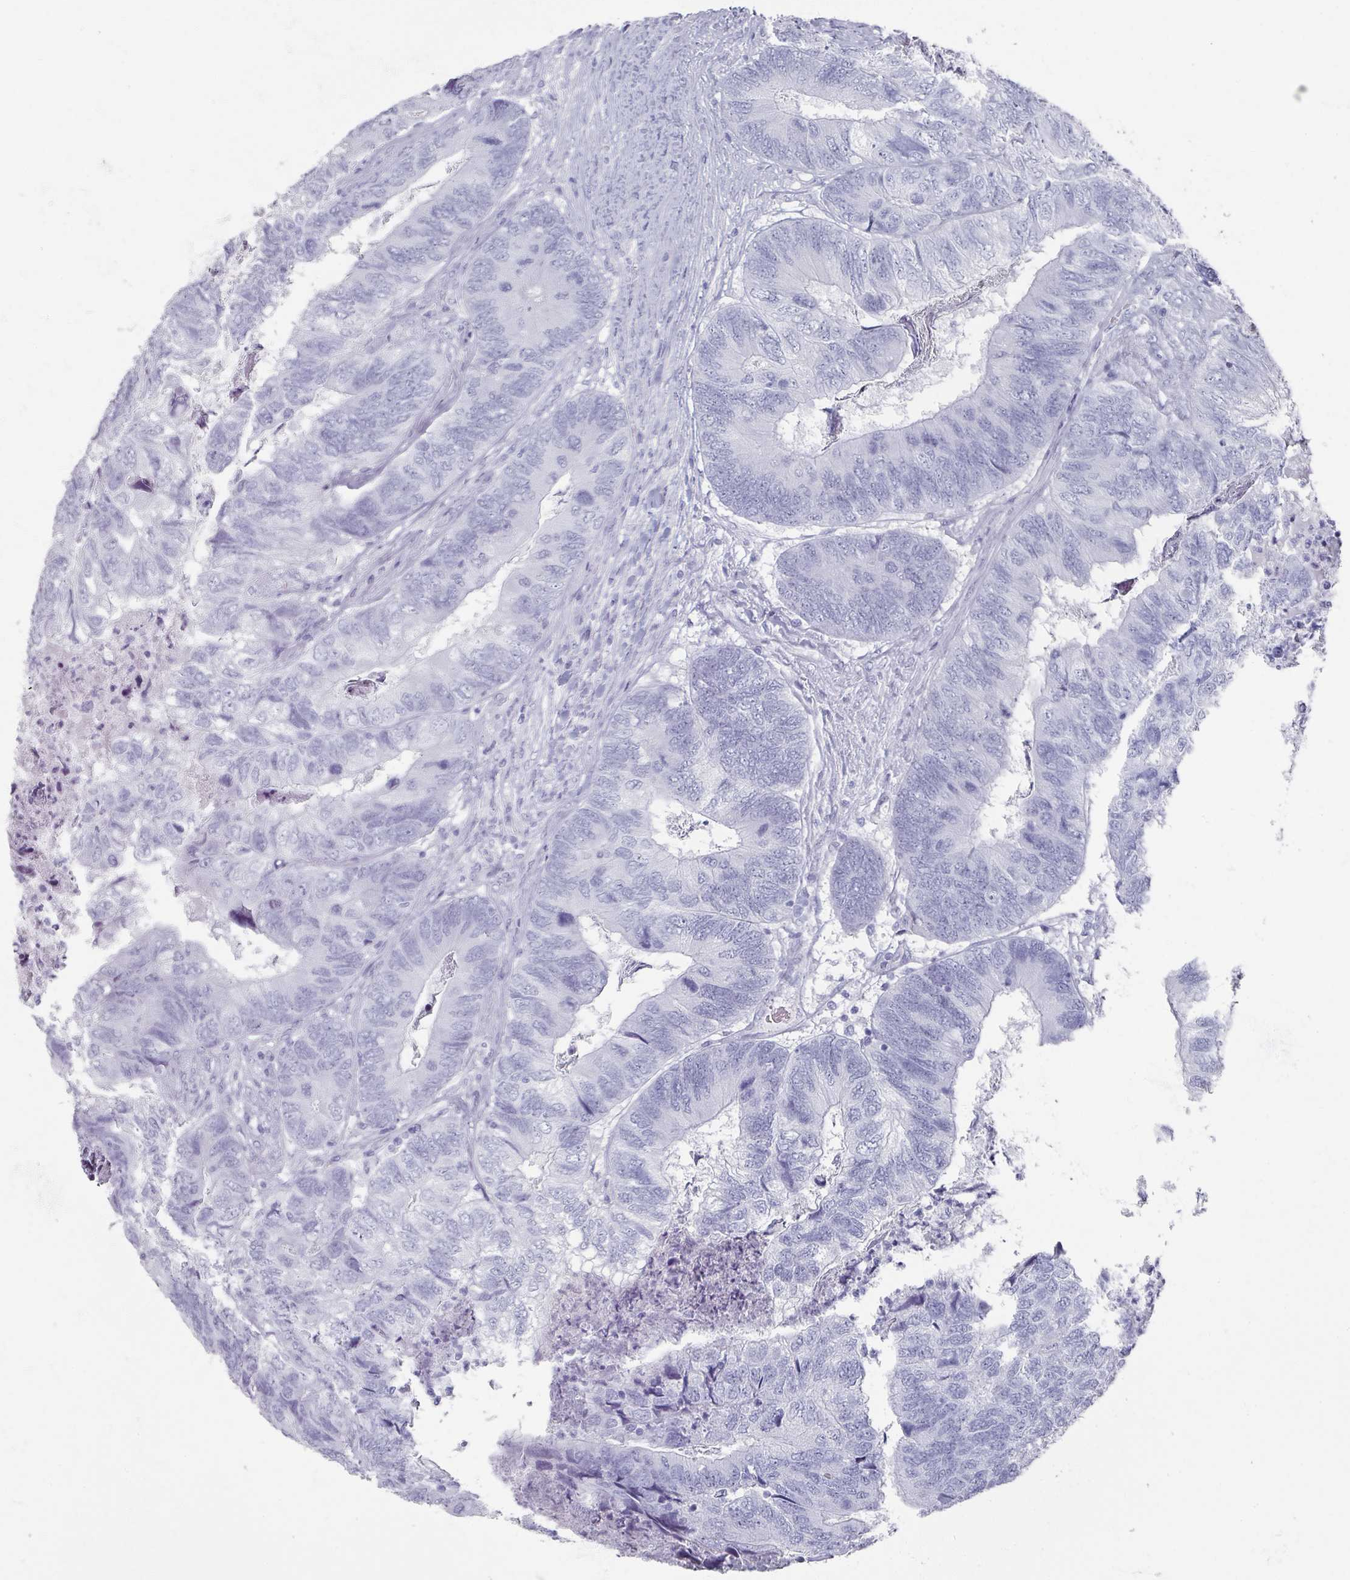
{"staining": {"intensity": "negative", "quantity": "none", "location": "none"}, "tissue": "colorectal cancer", "cell_type": "Tumor cells", "image_type": "cancer", "snomed": [{"axis": "morphology", "description": "Adenocarcinoma, NOS"}, {"axis": "topography", "description": "Colon"}], "caption": "The photomicrograph demonstrates no staining of tumor cells in colorectal cancer (adenocarcinoma).", "gene": "OMG", "patient": {"sex": "female", "age": 67}}